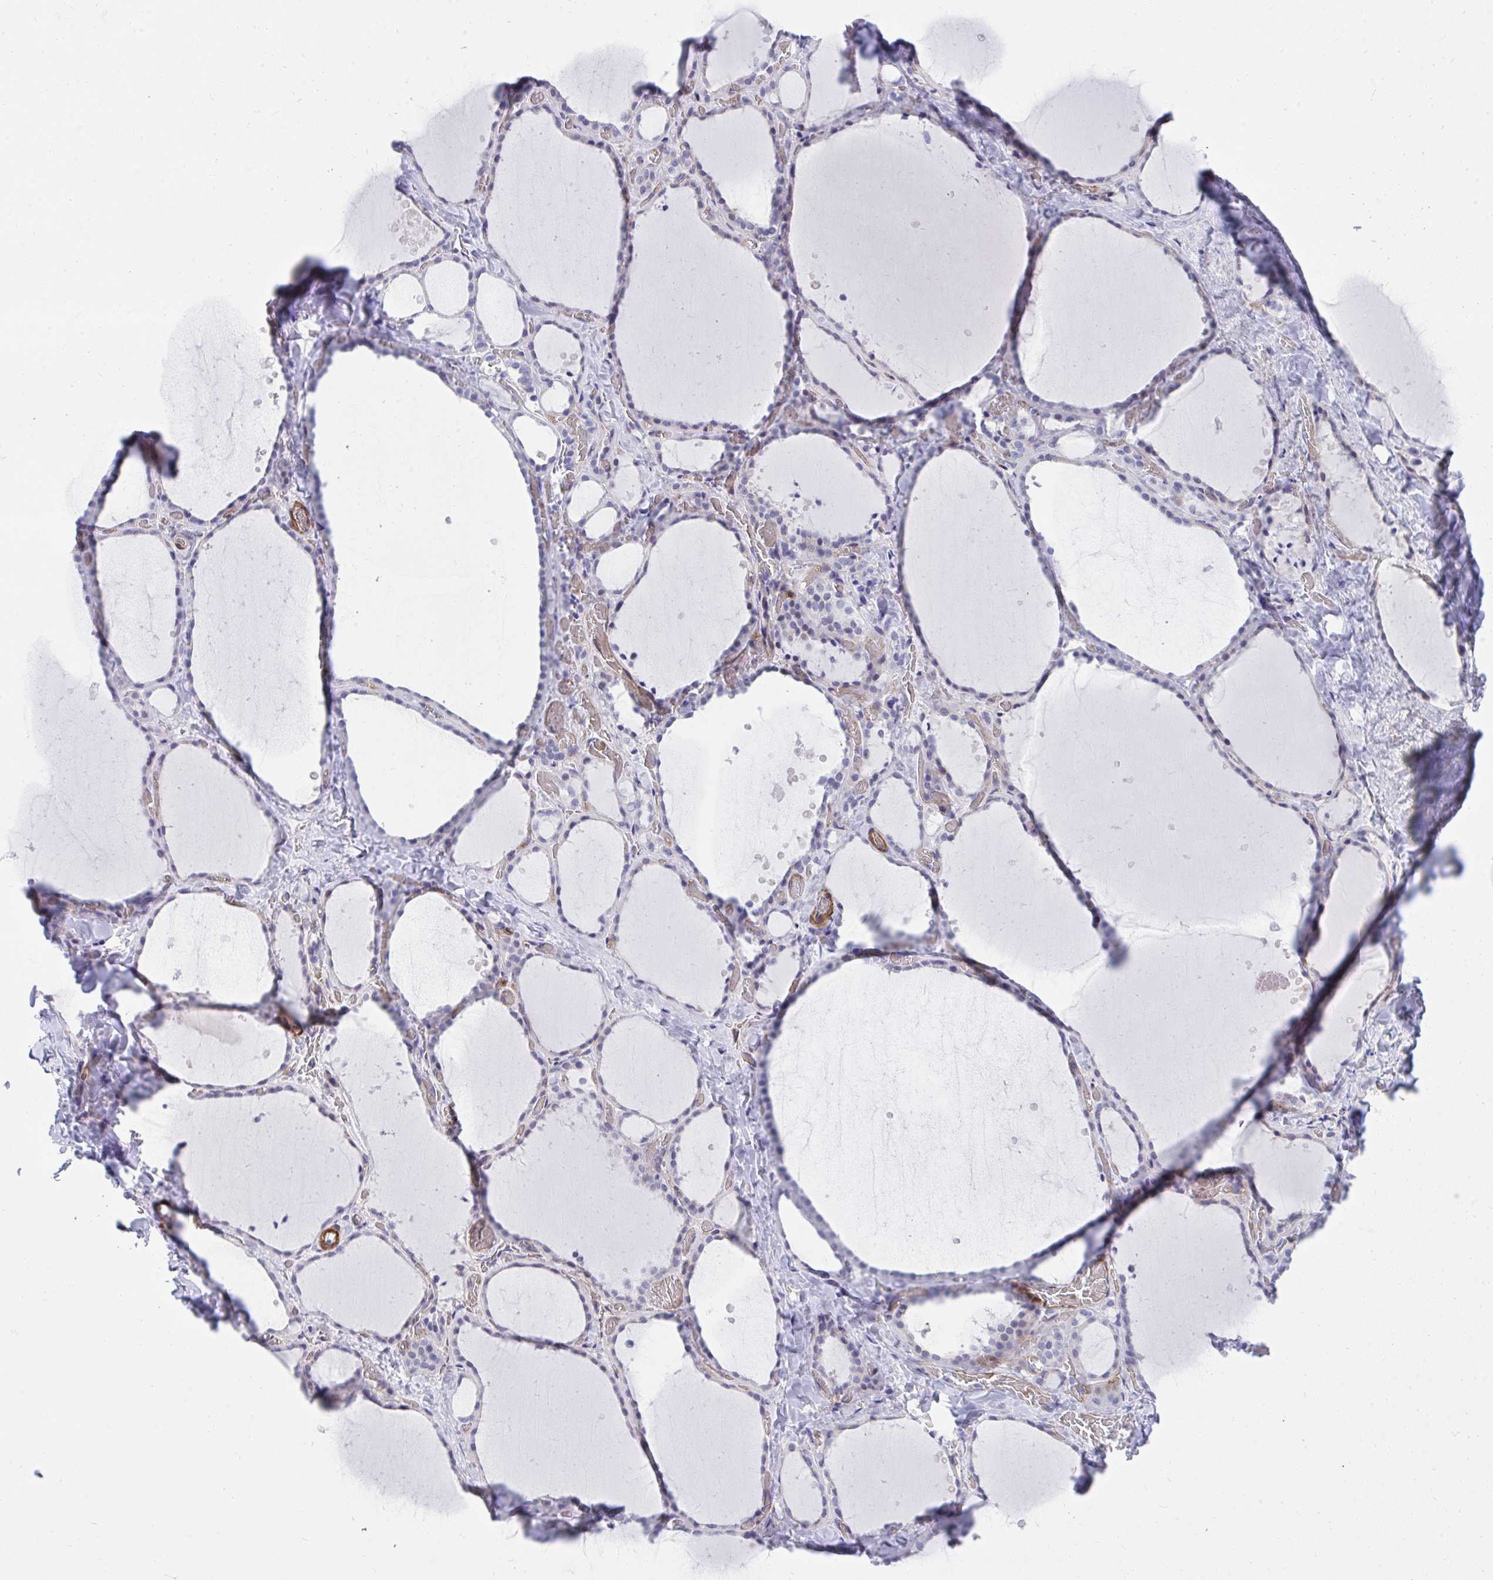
{"staining": {"intensity": "negative", "quantity": "none", "location": "none"}, "tissue": "thyroid gland", "cell_type": "Glandular cells", "image_type": "normal", "snomed": [{"axis": "morphology", "description": "Normal tissue, NOS"}, {"axis": "topography", "description": "Thyroid gland"}], "caption": "Micrograph shows no protein staining in glandular cells of normal thyroid gland.", "gene": "CSTB", "patient": {"sex": "female", "age": 36}}